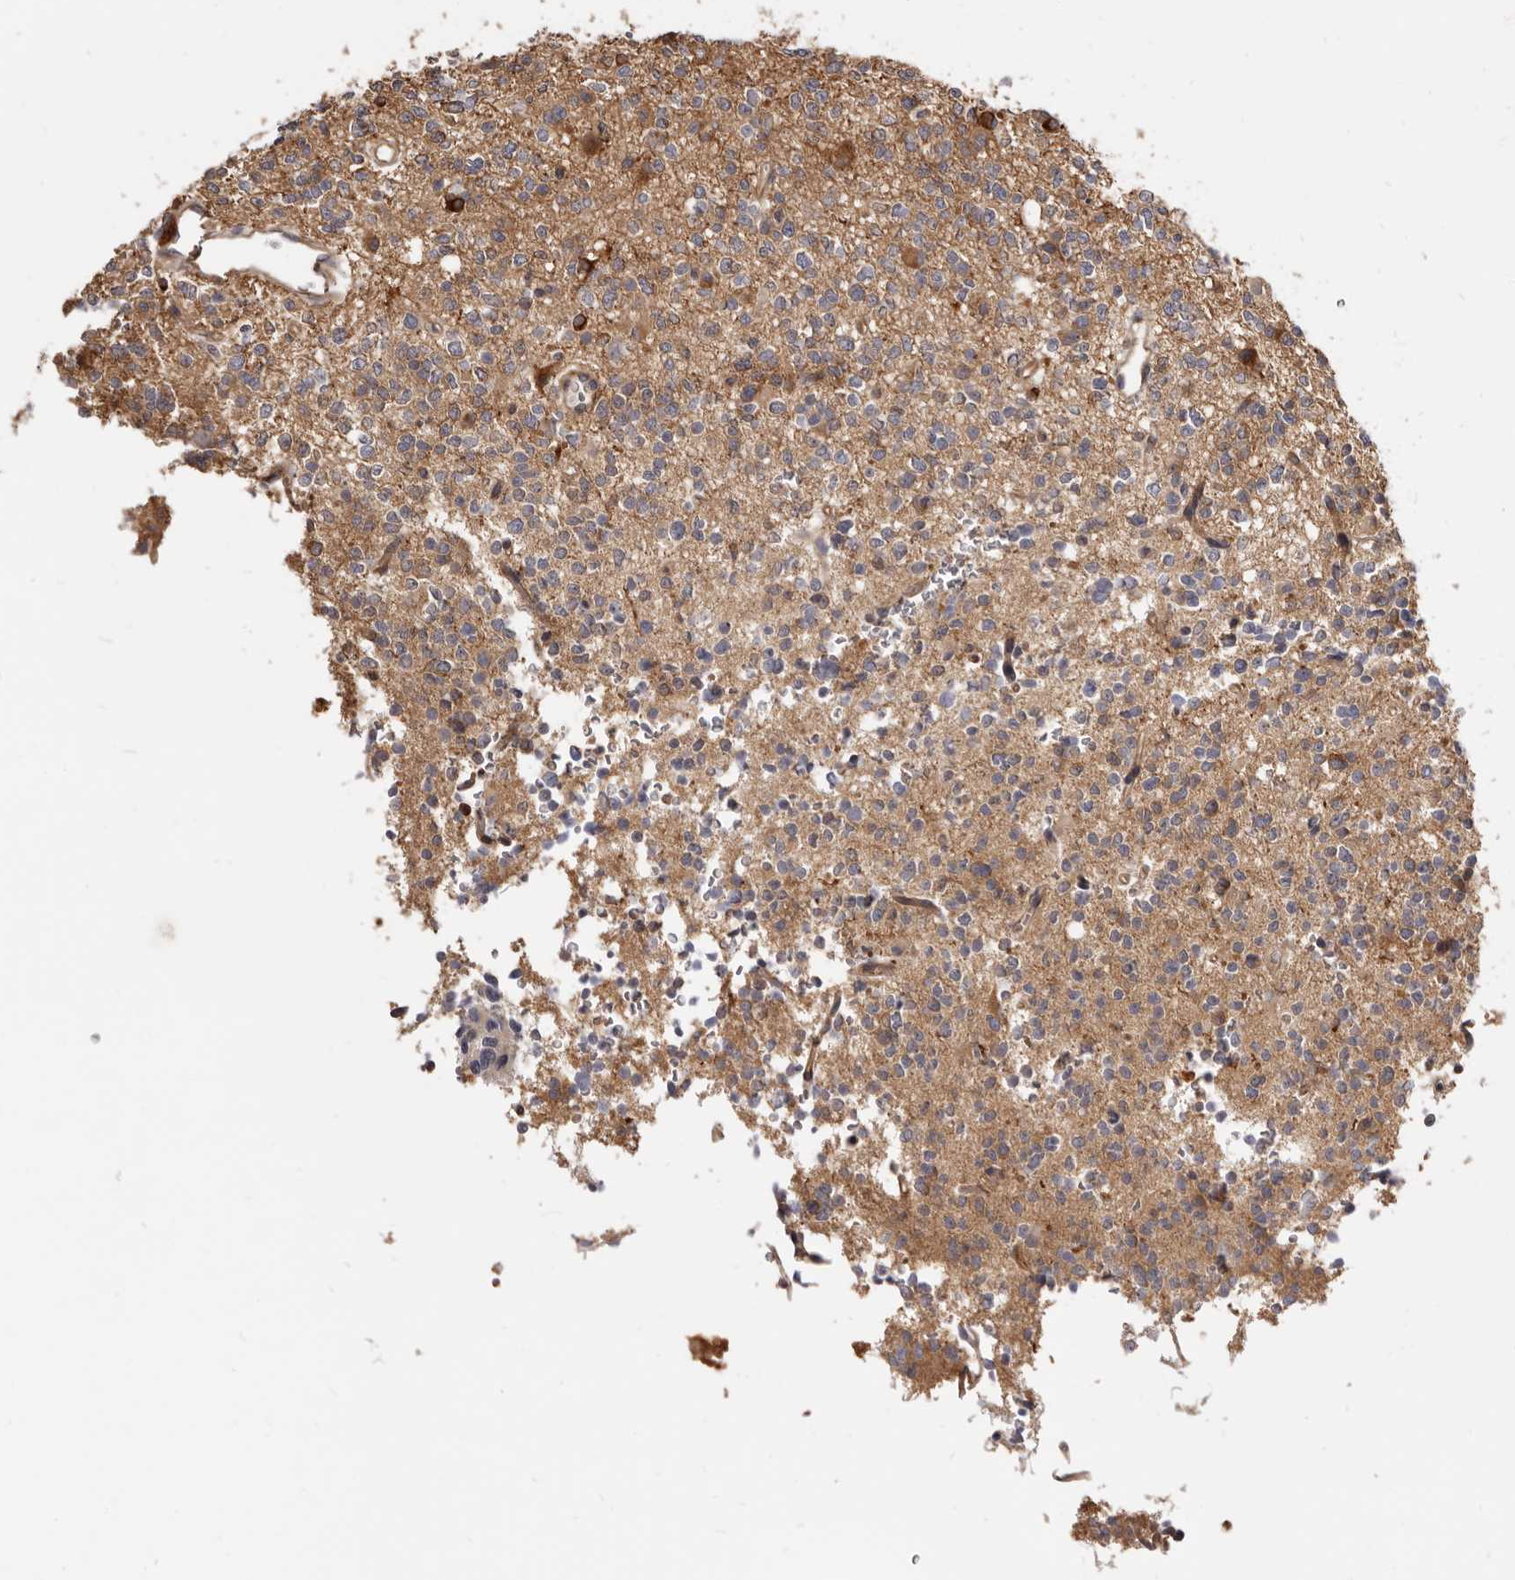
{"staining": {"intensity": "weak", "quantity": ">75%", "location": "cytoplasmic/membranous"}, "tissue": "glioma", "cell_type": "Tumor cells", "image_type": "cancer", "snomed": [{"axis": "morphology", "description": "Glioma, malignant, High grade"}, {"axis": "topography", "description": "Brain"}], "caption": "A low amount of weak cytoplasmic/membranous positivity is present in about >75% of tumor cells in glioma tissue.", "gene": "ADAMTS20", "patient": {"sex": "female", "age": 62}}